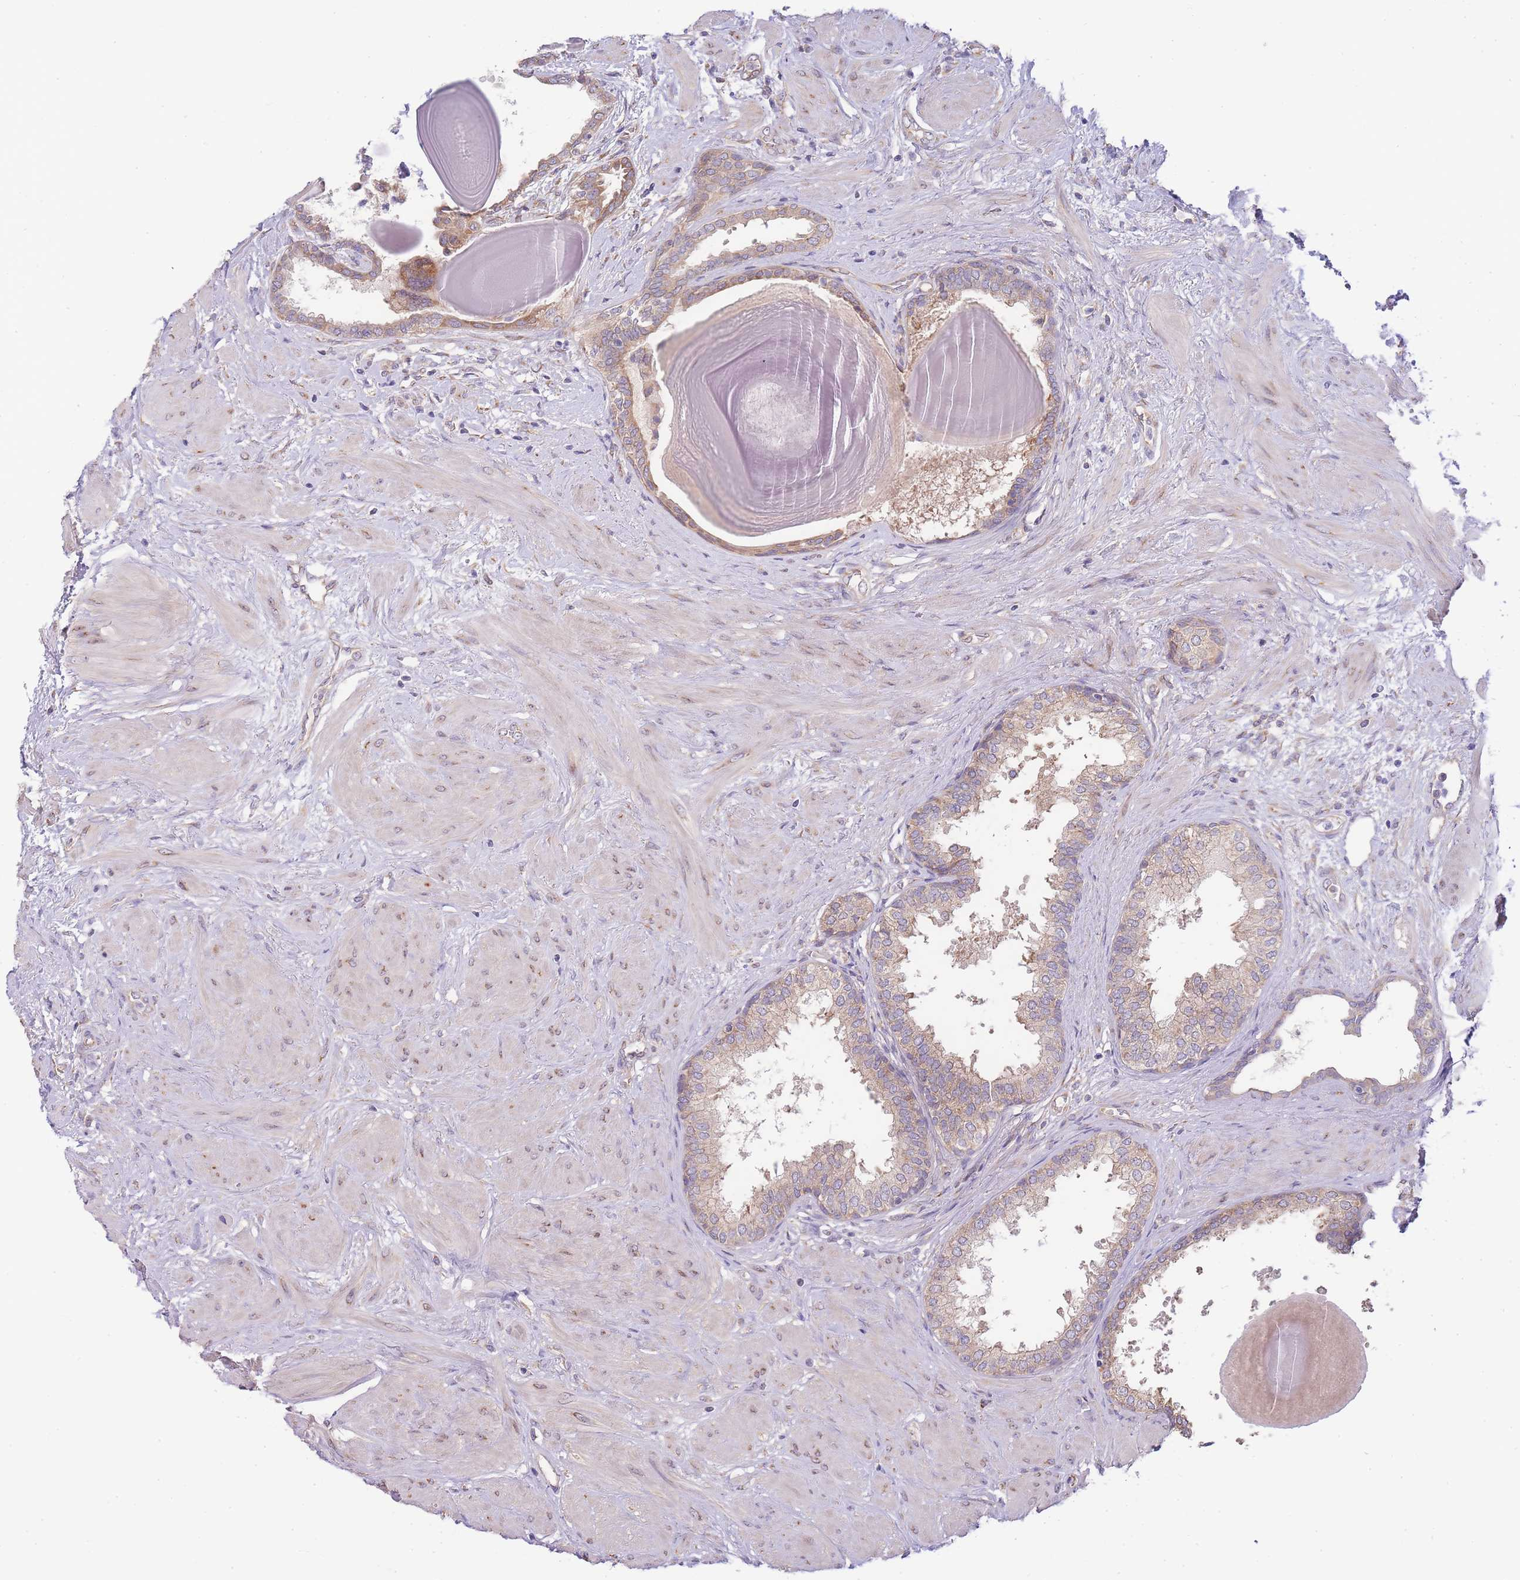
{"staining": {"intensity": "weak", "quantity": ">75%", "location": "cytoplasmic/membranous"}, "tissue": "prostate", "cell_type": "Glandular cells", "image_type": "normal", "snomed": [{"axis": "morphology", "description": "Normal tissue, NOS"}, {"axis": "topography", "description": "Prostate"}], "caption": "An immunohistochemistry photomicrograph of normal tissue is shown. Protein staining in brown labels weak cytoplasmic/membranous positivity in prostate within glandular cells. The staining was performed using DAB (3,3'-diaminobenzidine) to visualize the protein expression in brown, while the nuclei were stained in blue with hematoxylin (Magnification: 20x).", "gene": "BEX1", "patient": {"sex": "male", "age": 48}}